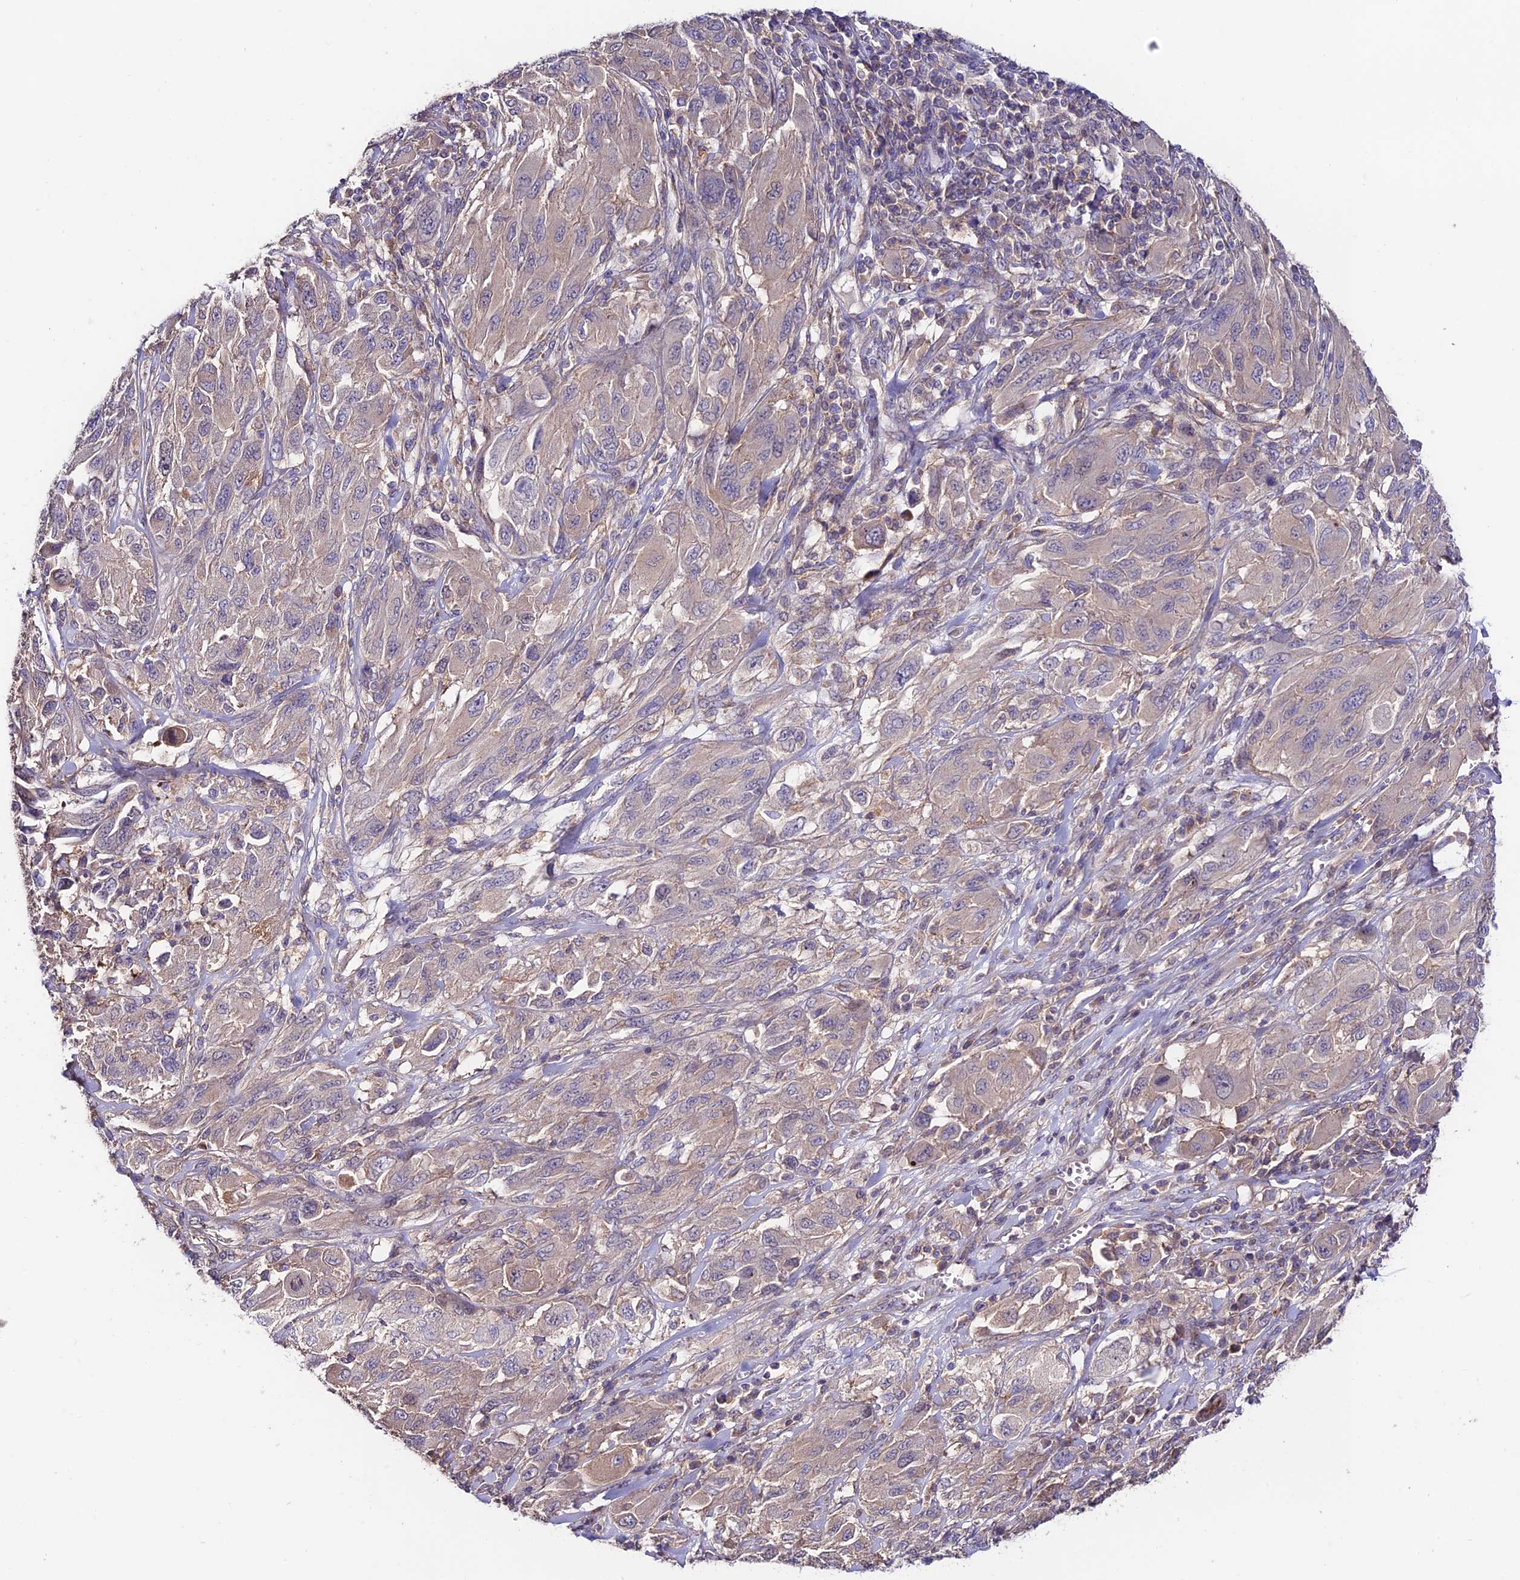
{"staining": {"intensity": "negative", "quantity": "none", "location": "none"}, "tissue": "melanoma", "cell_type": "Tumor cells", "image_type": "cancer", "snomed": [{"axis": "morphology", "description": "Malignant melanoma, NOS"}, {"axis": "topography", "description": "Skin"}], "caption": "Immunohistochemistry (IHC) histopathology image of melanoma stained for a protein (brown), which exhibits no positivity in tumor cells.", "gene": "BRME1", "patient": {"sex": "female", "age": 91}}